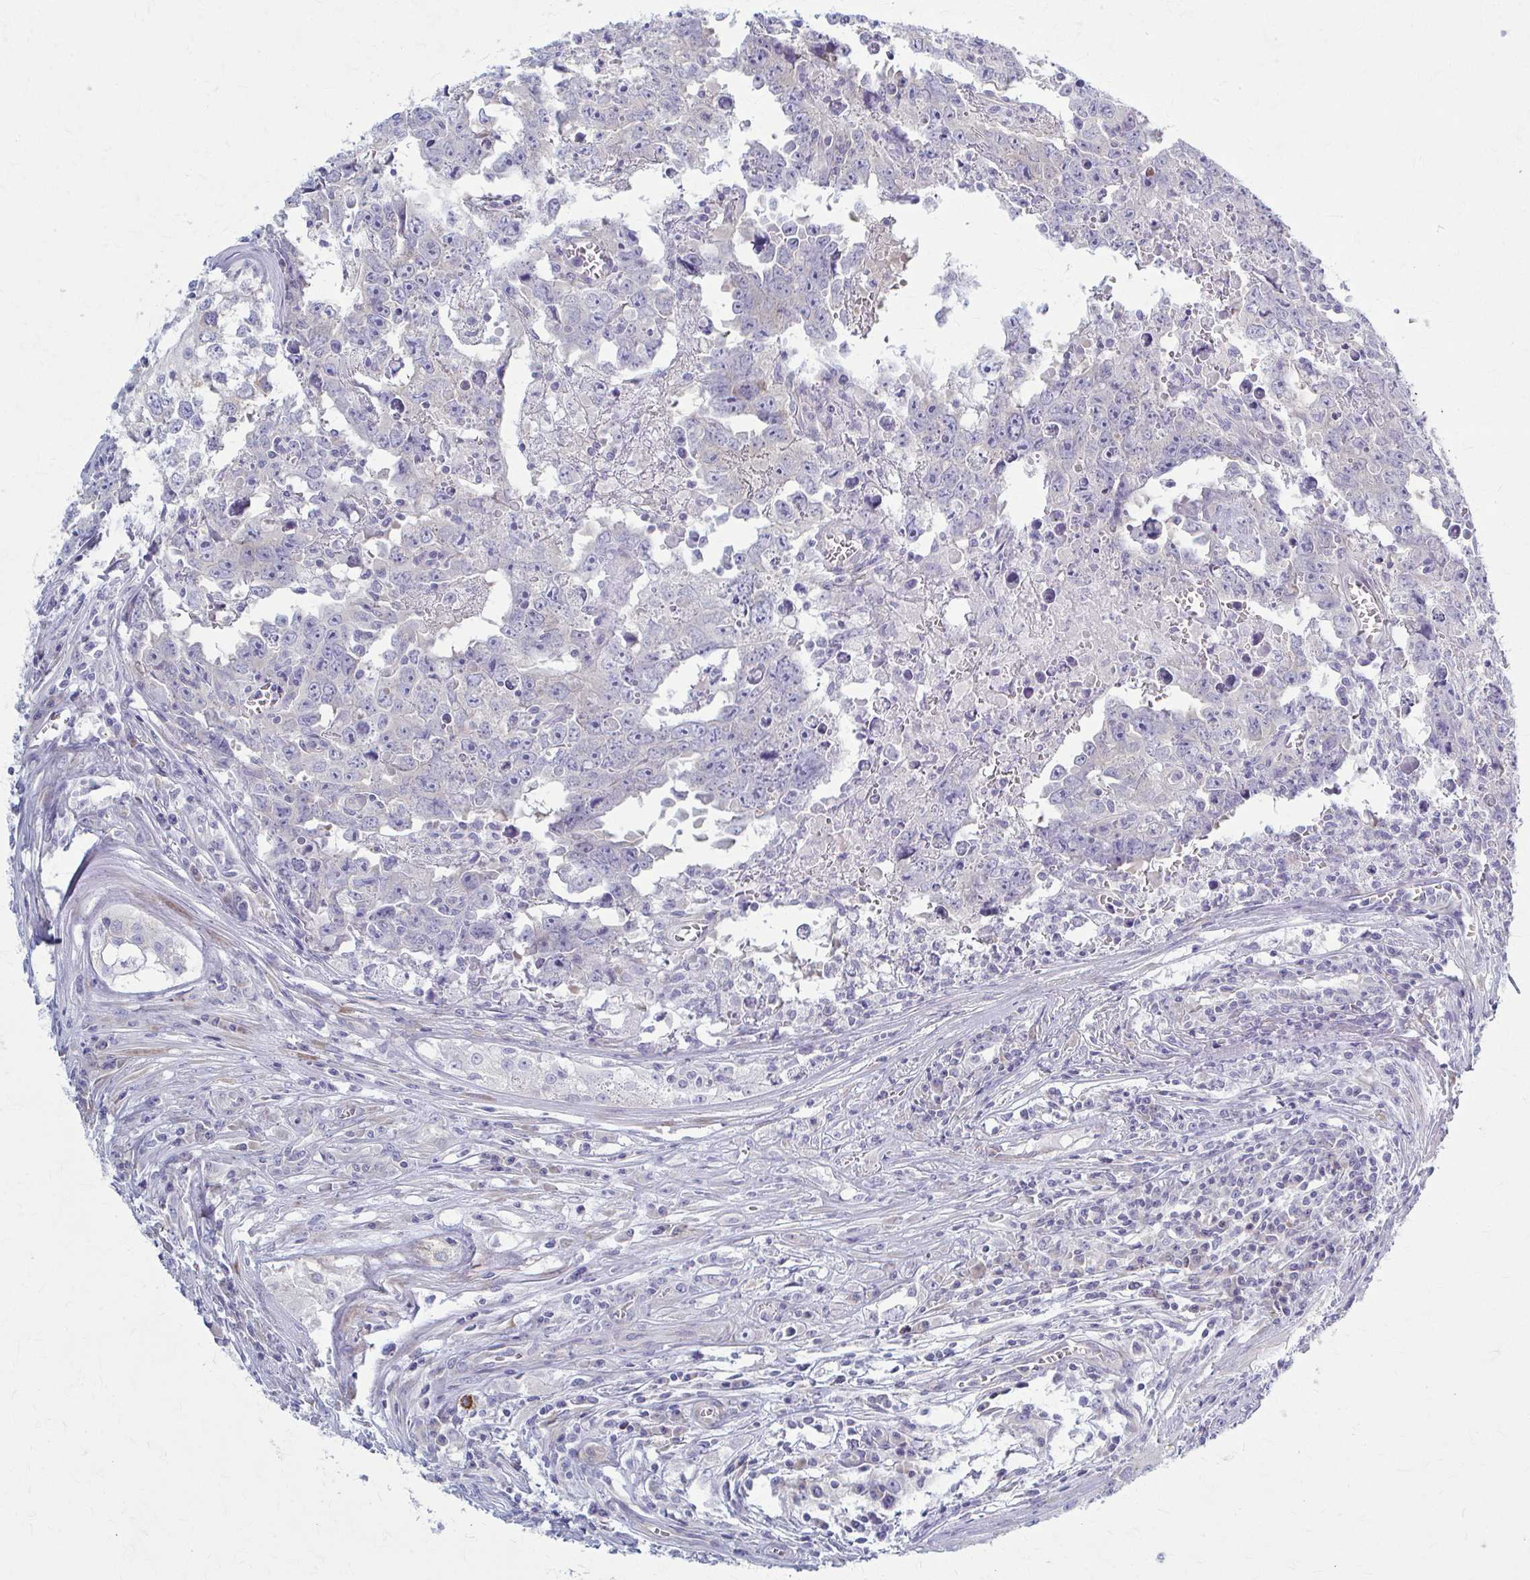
{"staining": {"intensity": "negative", "quantity": "none", "location": "none"}, "tissue": "testis cancer", "cell_type": "Tumor cells", "image_type": "cancer", "snomed": [{"axis": "morphology", "description": "Carcinoma, Embryonal, NOS"}, {"axis": "topography", "description": "Testis"}], "caption": "Immunohistochemistry histopathology image of neoplastic tissue: embryonal carcinoma (testis) stained with DAB shows no significant protein positivity in tumor cells. The staining is performed using DAB brown chromogen with nuclei counter-stained in using hematoxylin.", "gene": "PRKRA", "patient": {"sex": "male", "age": 22}}